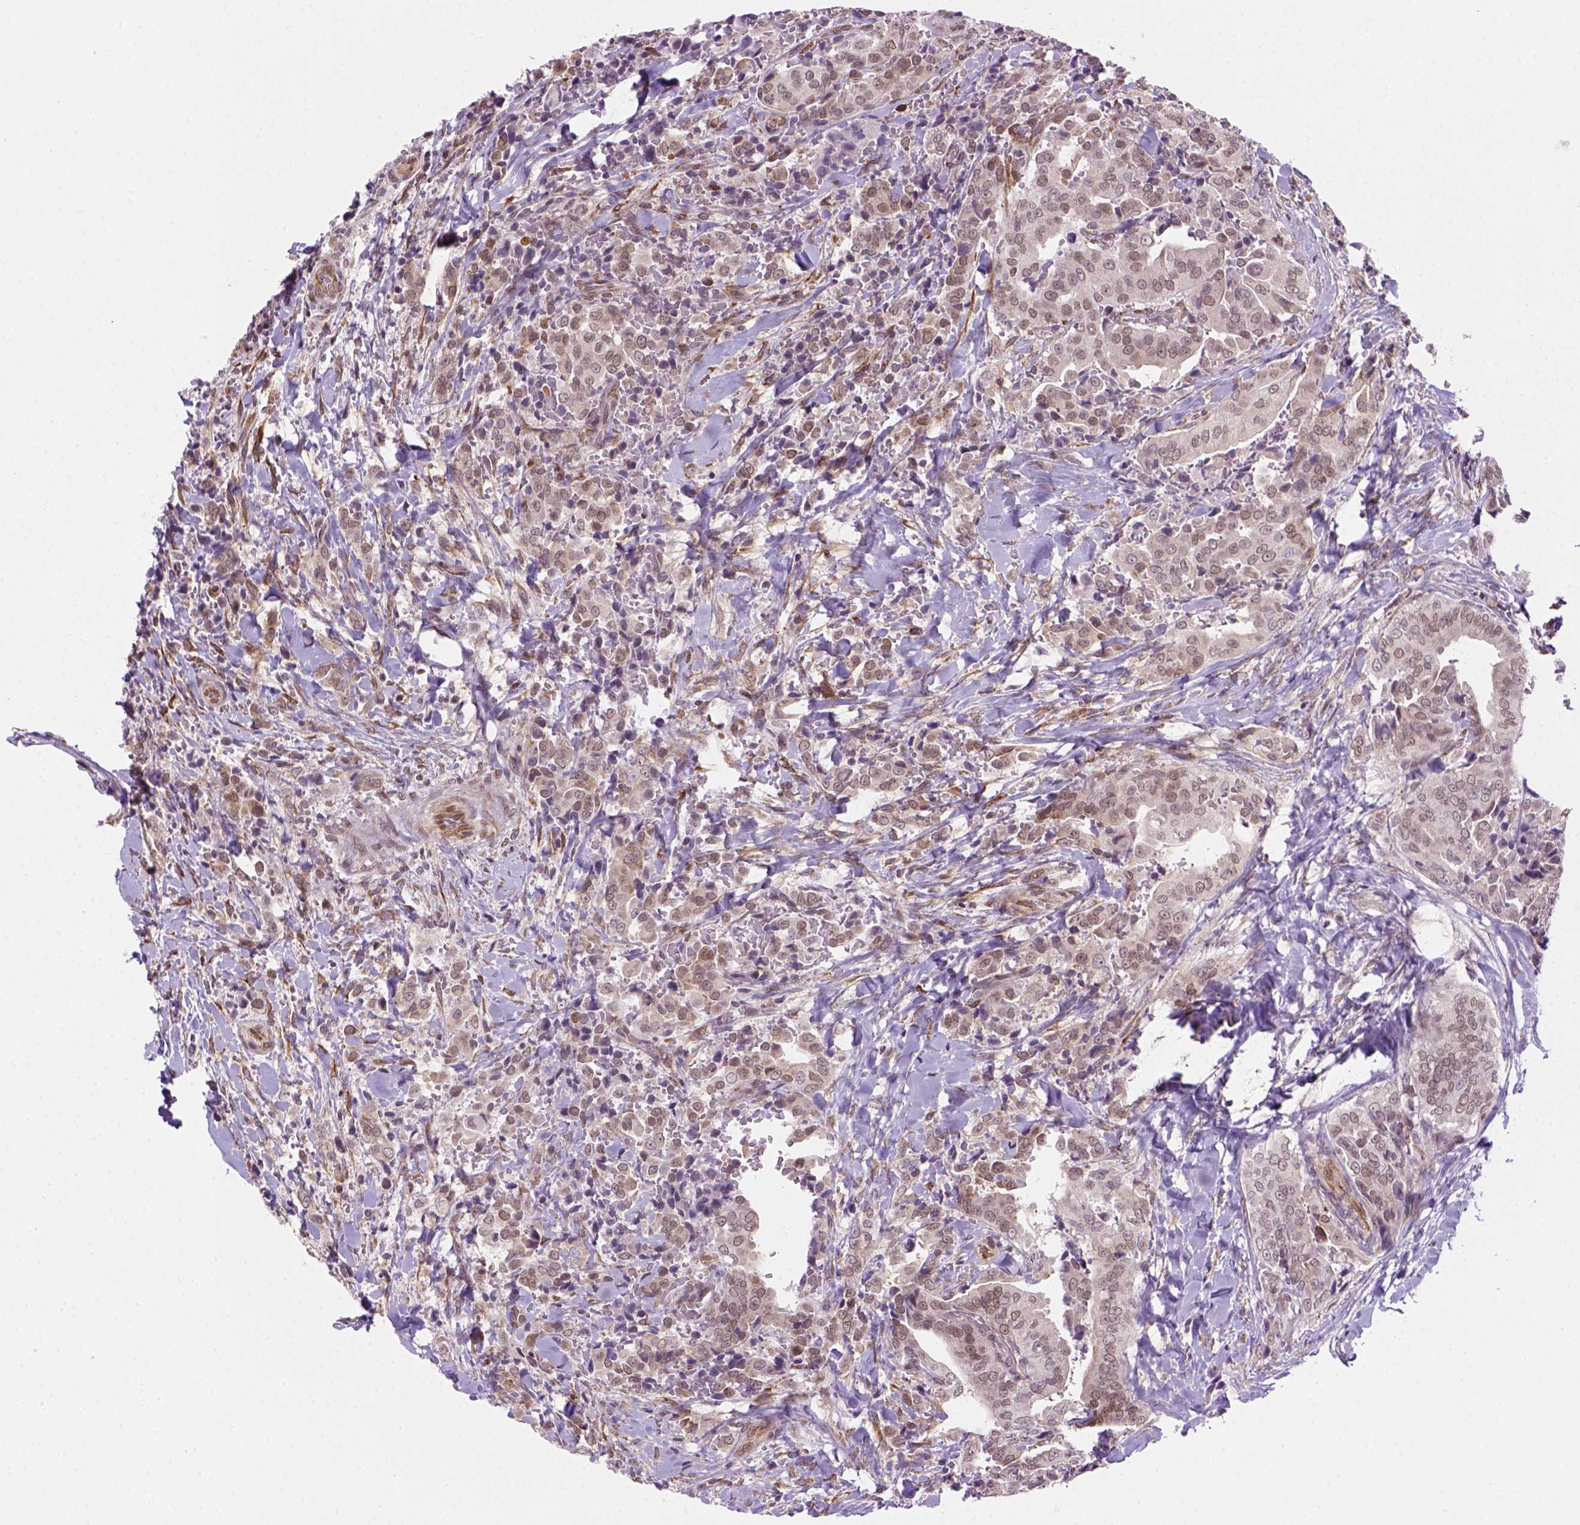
{"staining": {"intensity": "weak", "quantity": "25%-75%", "location": "nuclear"}, "tissue": "thyroid cancer", "cell_type": "Tumor cells", "image_type": "cancer", "snomed": [{"axis": "morphology", "description": "Papillary adenocarcinoma, NOS"}, {"axis": "topography", "description": "Thyroid gland"}], "caption": "This image exhibits immunohistochemistry (IHC) staining of human thyroid cancer, with low weak nuclear staining in approximately 25%-75% of tumor cells.", "gene": "MGMT", "patient": {"sex": "male", "age": 61}}